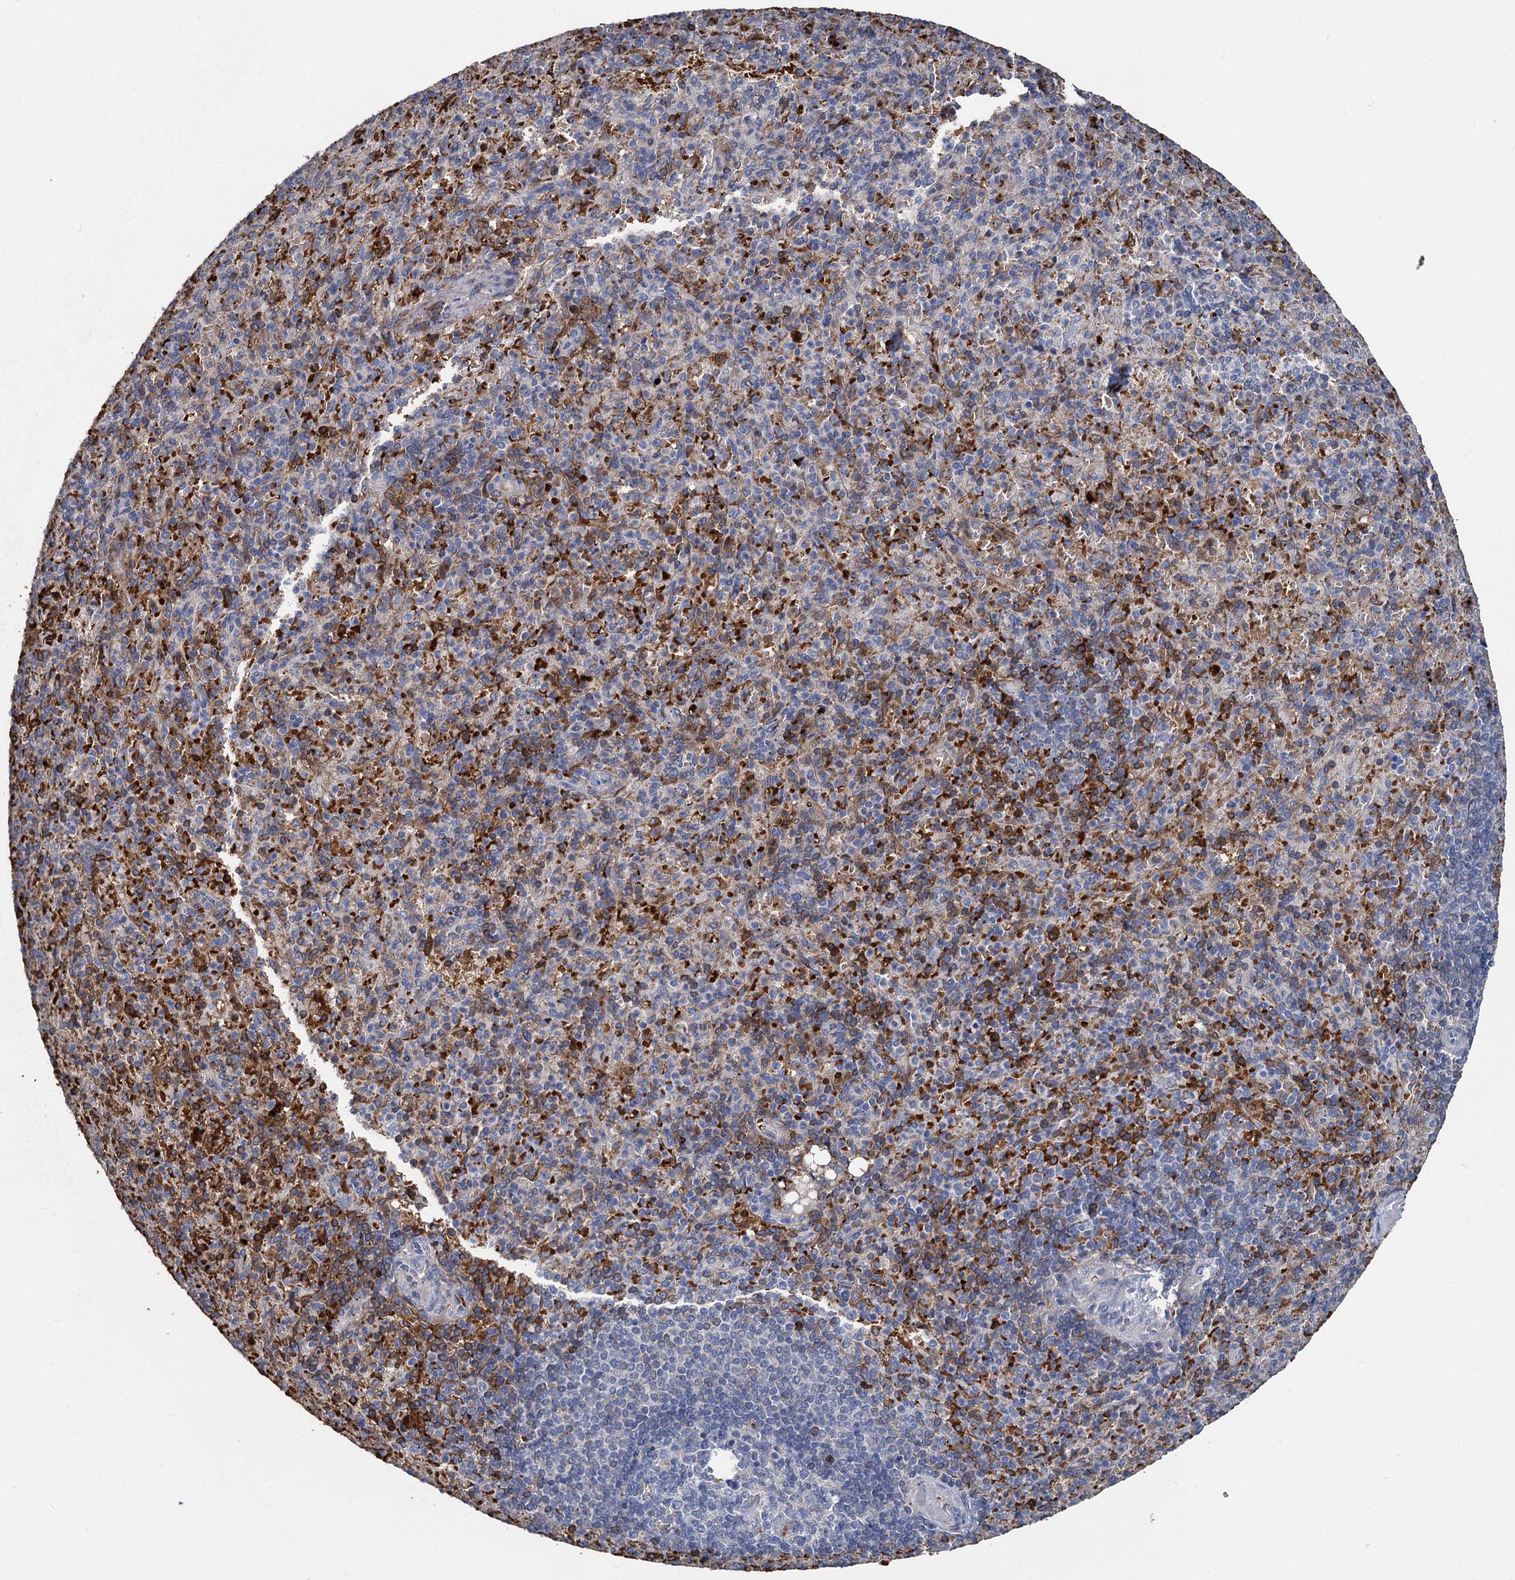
{"staining": {"intensity": "strong", "quantity": "<25%", "location": "cytoplasmic/membranous"}, "tissue": "spleen", "cell_type": "Cells in red pulp", "image_type": "normal", "snomed": [{"axis": "morphology", "description": "Normal tissue, NOS"}, {"axis": "topography", "description": "Spleen"}], "caption": "High-magnification brightfield microscopy of normal spleen stained with DAB (brown) and counterstained with hematoxylin (blue). cells in red pulp exhibit strong cytoplasmic/membranous staining is appreciated in about<25% of cells.", "gene": "TCTN2", "patient": {"sex": "female", "age": 74}}